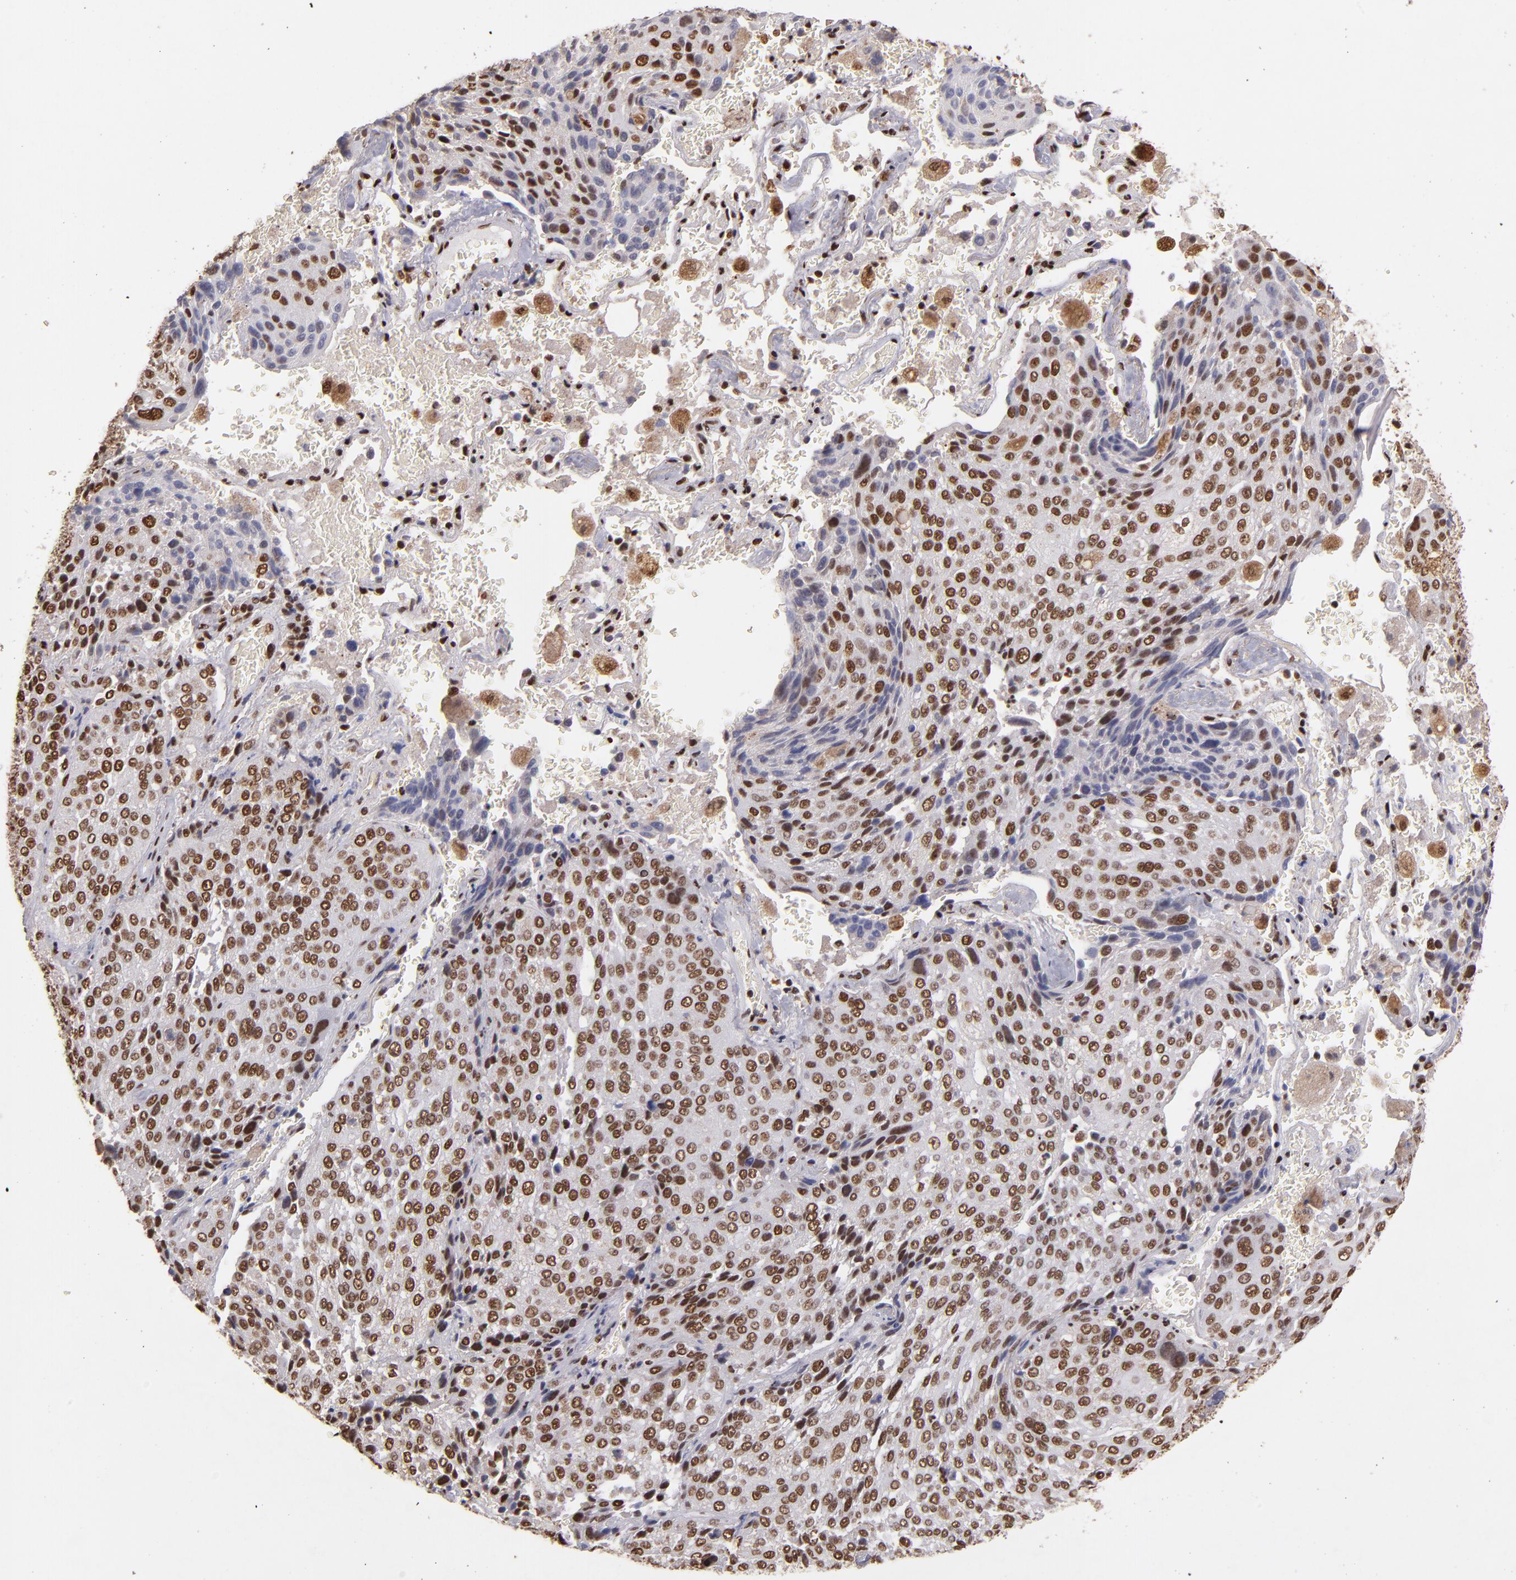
{"staining": {"intensity": "moderate", "quantity": ">75%", "location": "nuclear"}, "tissue": "lung cancer", "cell_type": "Tumor cells", "image_type": "cancer", "snomed": [{"axis": "morphology", "description": "Squamous cell carcinoma, NOS"}, {"axis": "topography", "description": "Lung"}], "caption": "There is medium levels of moderate nuclear positivity in tumor cells of squamous cell carcinoma (lung), as demonstrated by immunohistochemical staining (brown color).", "gene": "SP1", "patient": {"sex": "male", "age": 54}}